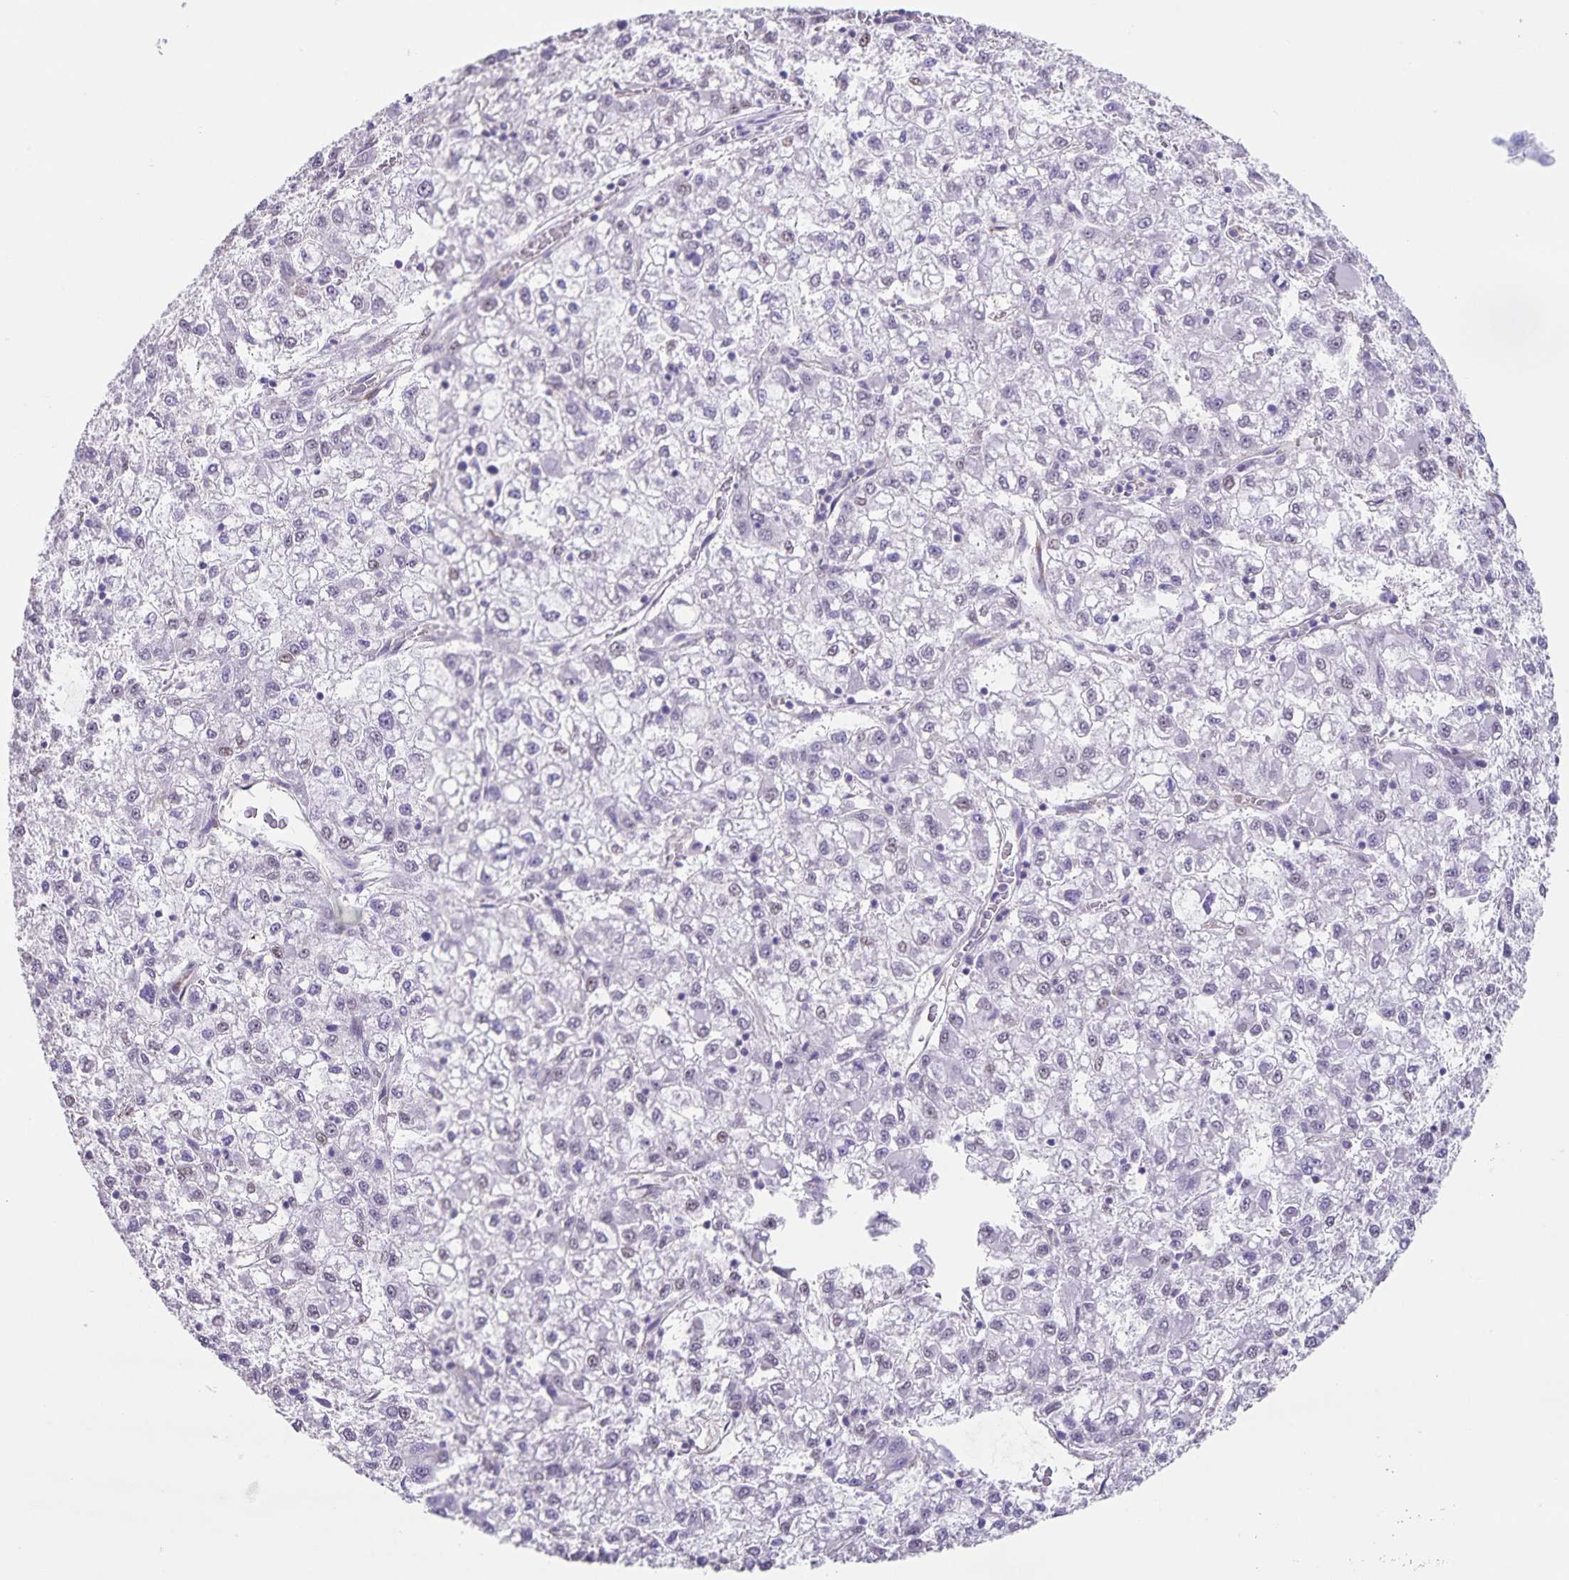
{"staining": {"intensity": "negative", "quantity": "none", "location": "none"}, "tissue": "liver cancer", "cell_type": "Tumor cells", "image_type": "cancer", "snomed": [{"axis": "morphology", "description": "Carcinoma, Hepatocellular, NOS"}, {"axis": "topography", "description": "Liver"}], "caption": "The immunohistochemistry histopathology image has no significant positivity in tumor cells of liver cancer (hepatocellular carcinoma) tissue. (Stains: DAB immunohistochemistry with hematoxylin counter stain, Microscopy: brightfield microscopy at high magnification).", "gene": "SYNM", "patient": {"sex": "male", "age": 40}}